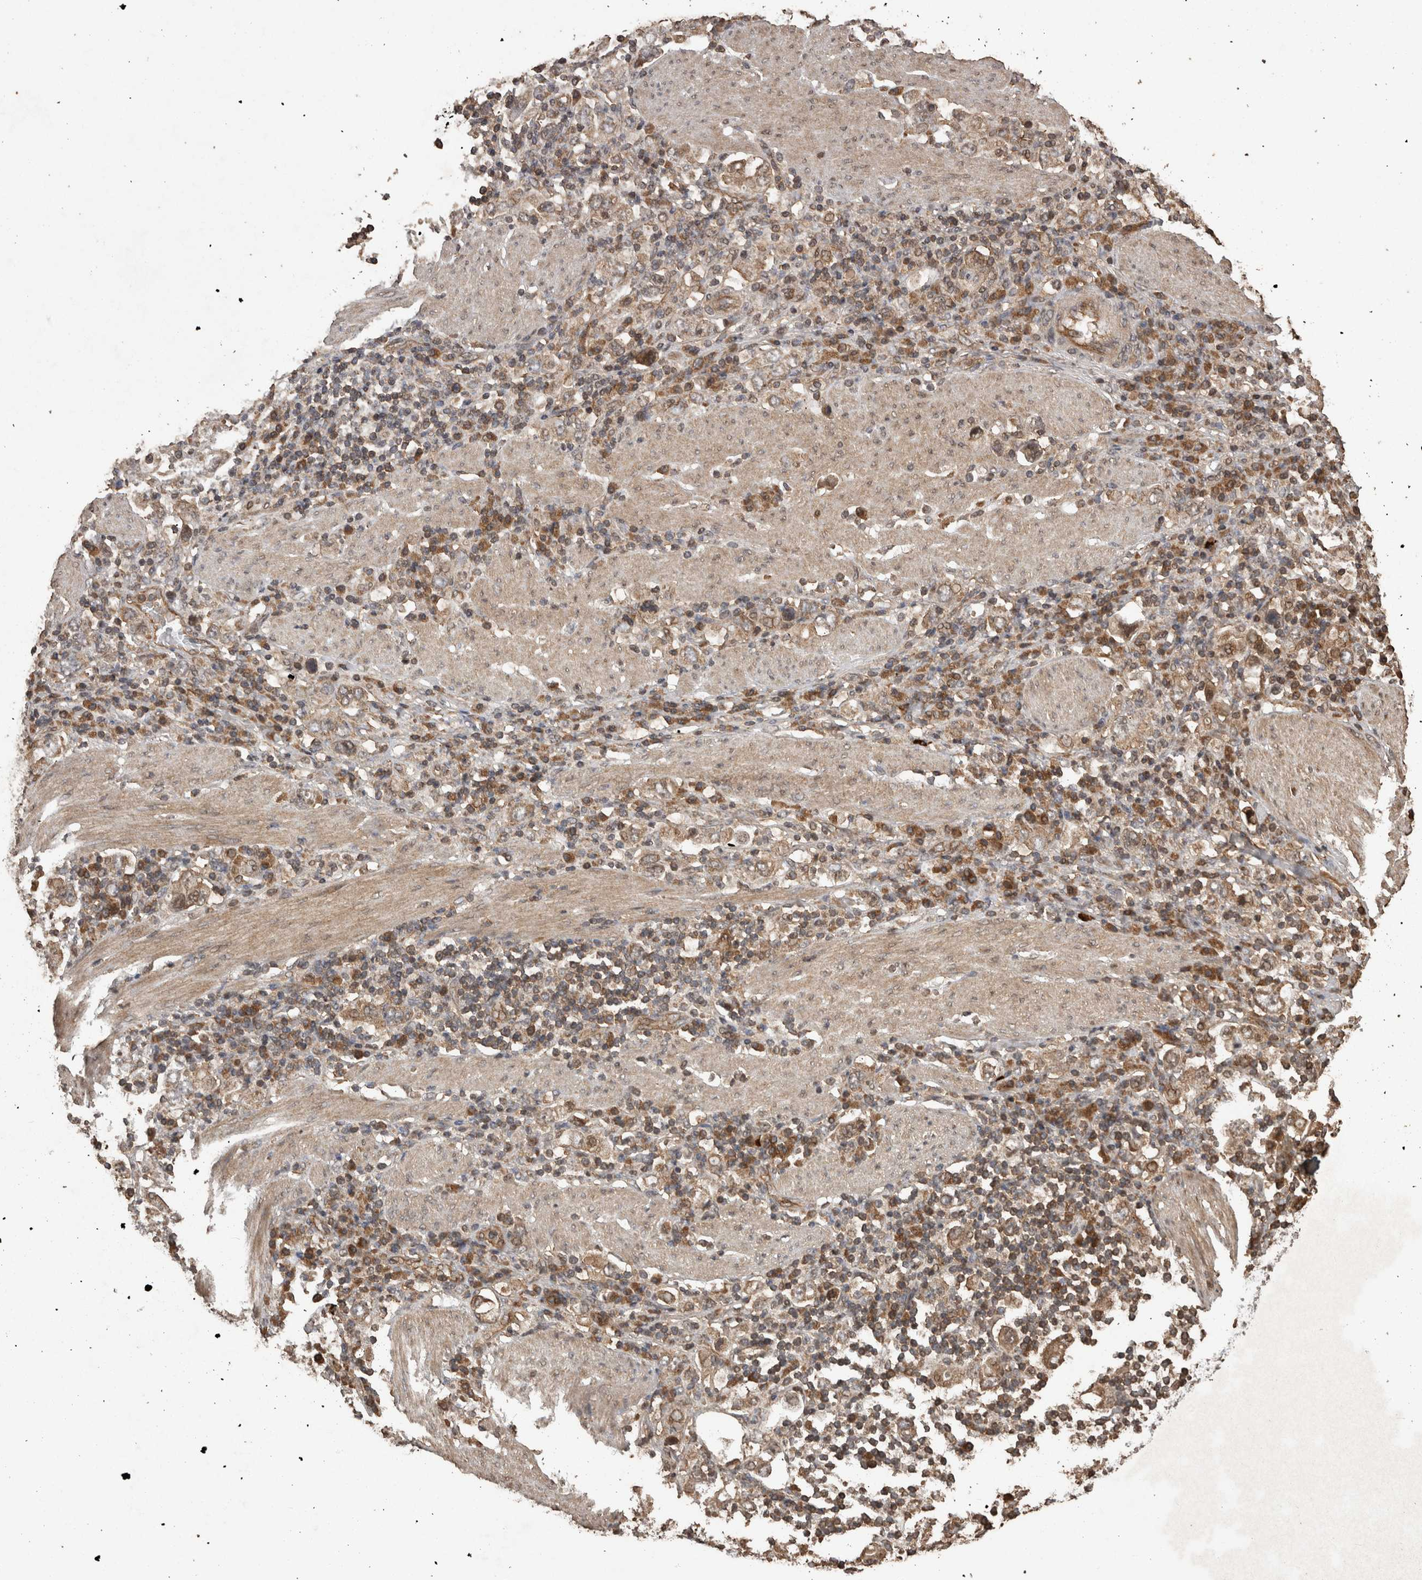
{"staining": {"intensity": "weak", "quantity": ">75%", "location": "cytoplasmic/membranous"}, "tissue": "stomach cancer", "cell_type": "Tumor cells", "image_type": "cancer", "snomed": [{"axis": "morphology", "description": "Adenocarcinoma, NOS"}, {"axis": "topography", "description": "Stomach, upper"}], "caption": "Brown immunohistochemical staining in stomach cancer (adenocarcinoma) exhibits weak cytoplasmic/membranous expression in approximately >75% of tumor cells. Immunohistochemistry stains the protein of interest in brown and the nuclei are stained blue.", "gene": "PINK1", "patient": {"sex": "male", "age": 62}}